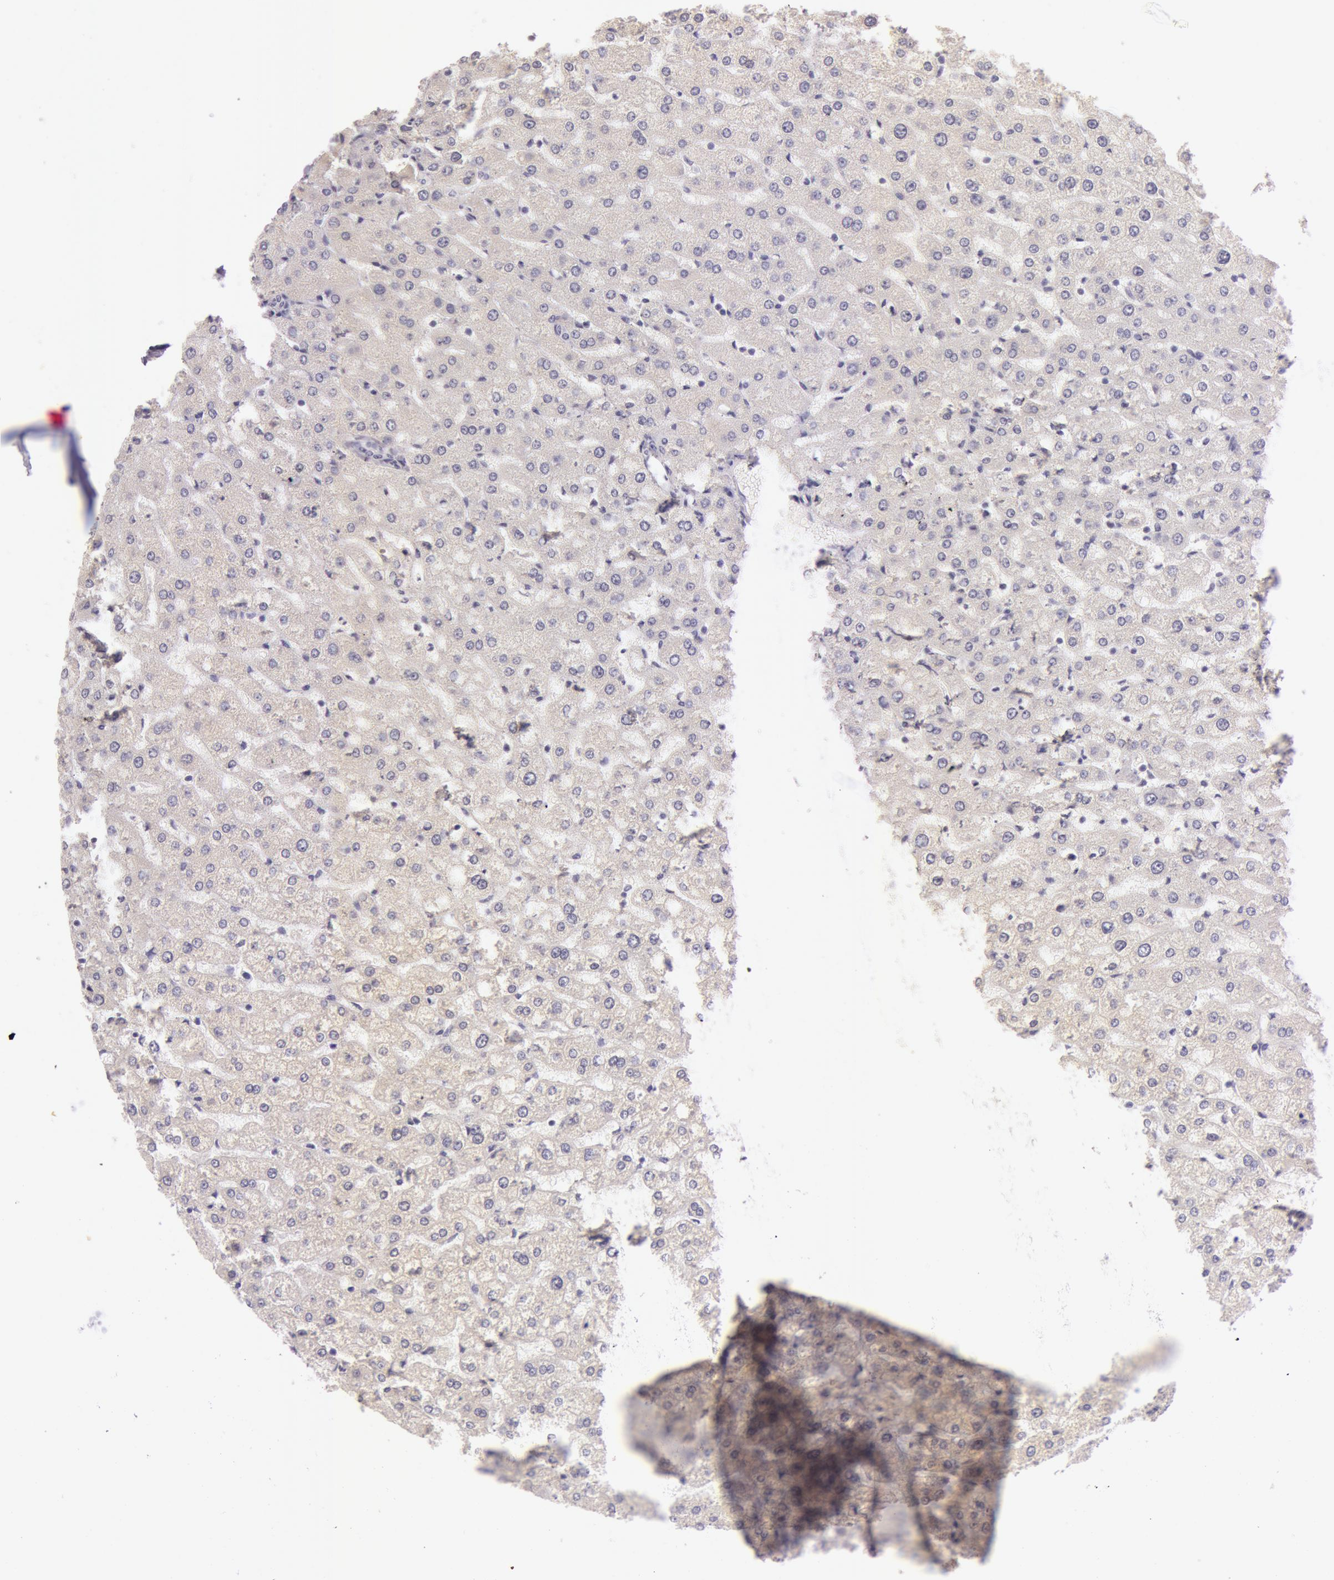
{"staining": {"intensity": "negative", "quantity": "none", "location": "none"}, "tissue": "liver", "cell_type": "Cholangiocytes", "image_type": "normal", "snomed": [{"axis": "morphology", "description": "Normal tissue, NOS"}, {"axis": "morphology", "description": "Fibrosis, NOS"}, {"axis": "topography", "description": "Liver"}], "caption": "Liver stained for a protein using IHC demonstrates no positivity cholangiocytes.", "gene": "RBMY1A1", "patient": {"sex": "female", "age": 29}}